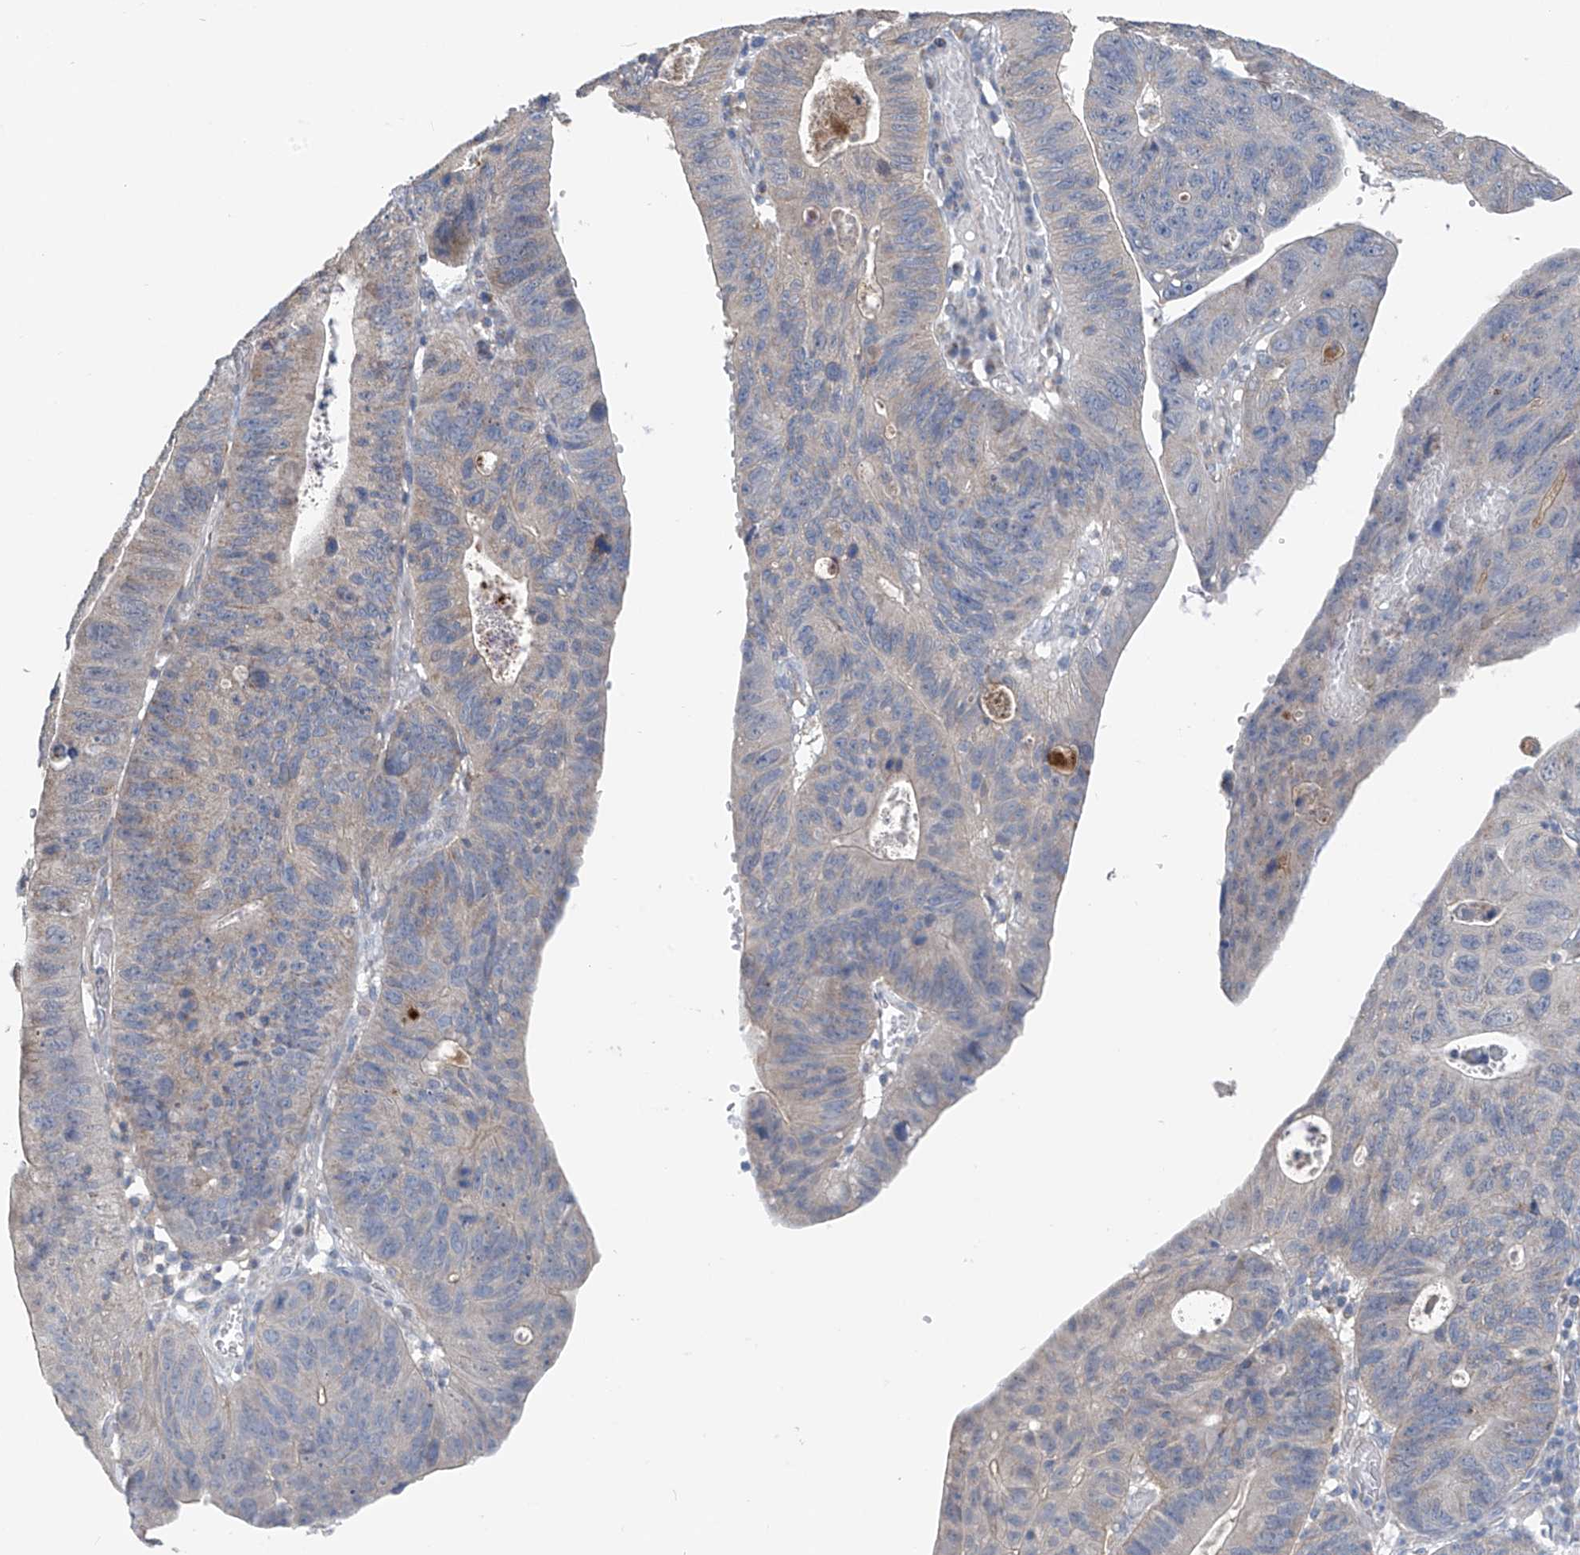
{"staining": {"intensity": "negative", "quantity": "none", "location": "none"}, "tissue": "stomach cancer", "cell_type": "Tumor cells", "image_type": "cancer", "snomed": [{"axis": "morphology", "description": "Adenocarcinoma, NOS"}, {"axis": "topography", "description": "Stomach"}], "caption": "High power microscopy photomicrograph of an immunohistochemistry (IHC) image of stomach cancer (adenocarcinoma), revealing no significant positivity in tumor cells.", "gene": "SYN3", "patient": {"sex": "male", "age": 59}}